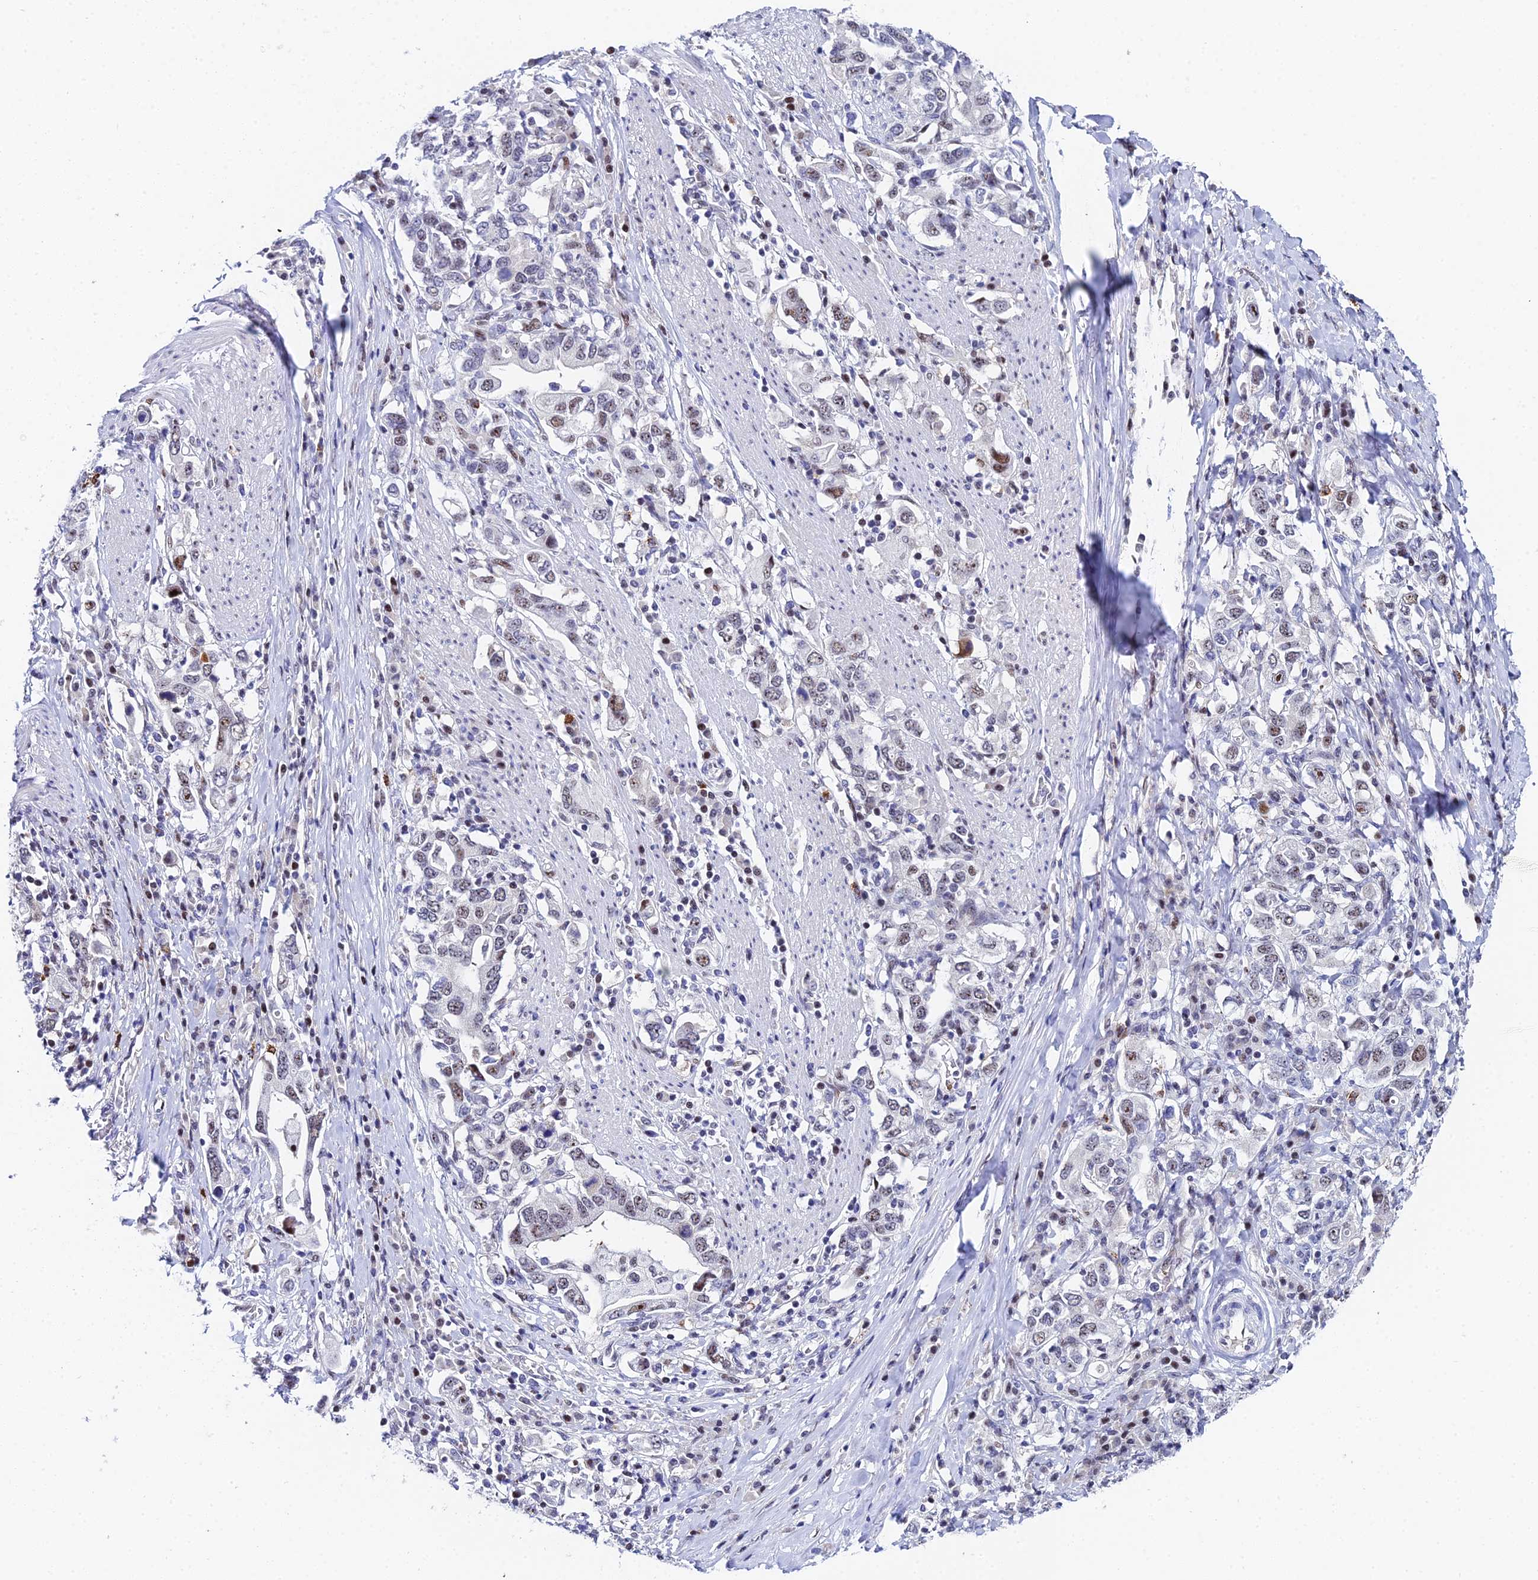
{"staining": {"intensity": "weak", "quantity": "25%-75%", "location": "nuclear"}, "tissue": "stomach cancer", "cell_type": "Tumor cells", "image_type": "cancer", "snomed": [{"axis": "morphology", "description": "Adenocarcinoma, NOS"}, {"axis": "topography", "description": "Stomach, upper"}, {"axis": "topography", "description": "Stomach"}], "caption": "A high-resolution photomicrograph shows immunohistochemistry (IHC) staining of stomach cancer, which exhibits weak nuclear expression in approximately 25%-75% of tumor cells.", "gene": "TIFA", "patient": {"sex": "male", "age": 62}}